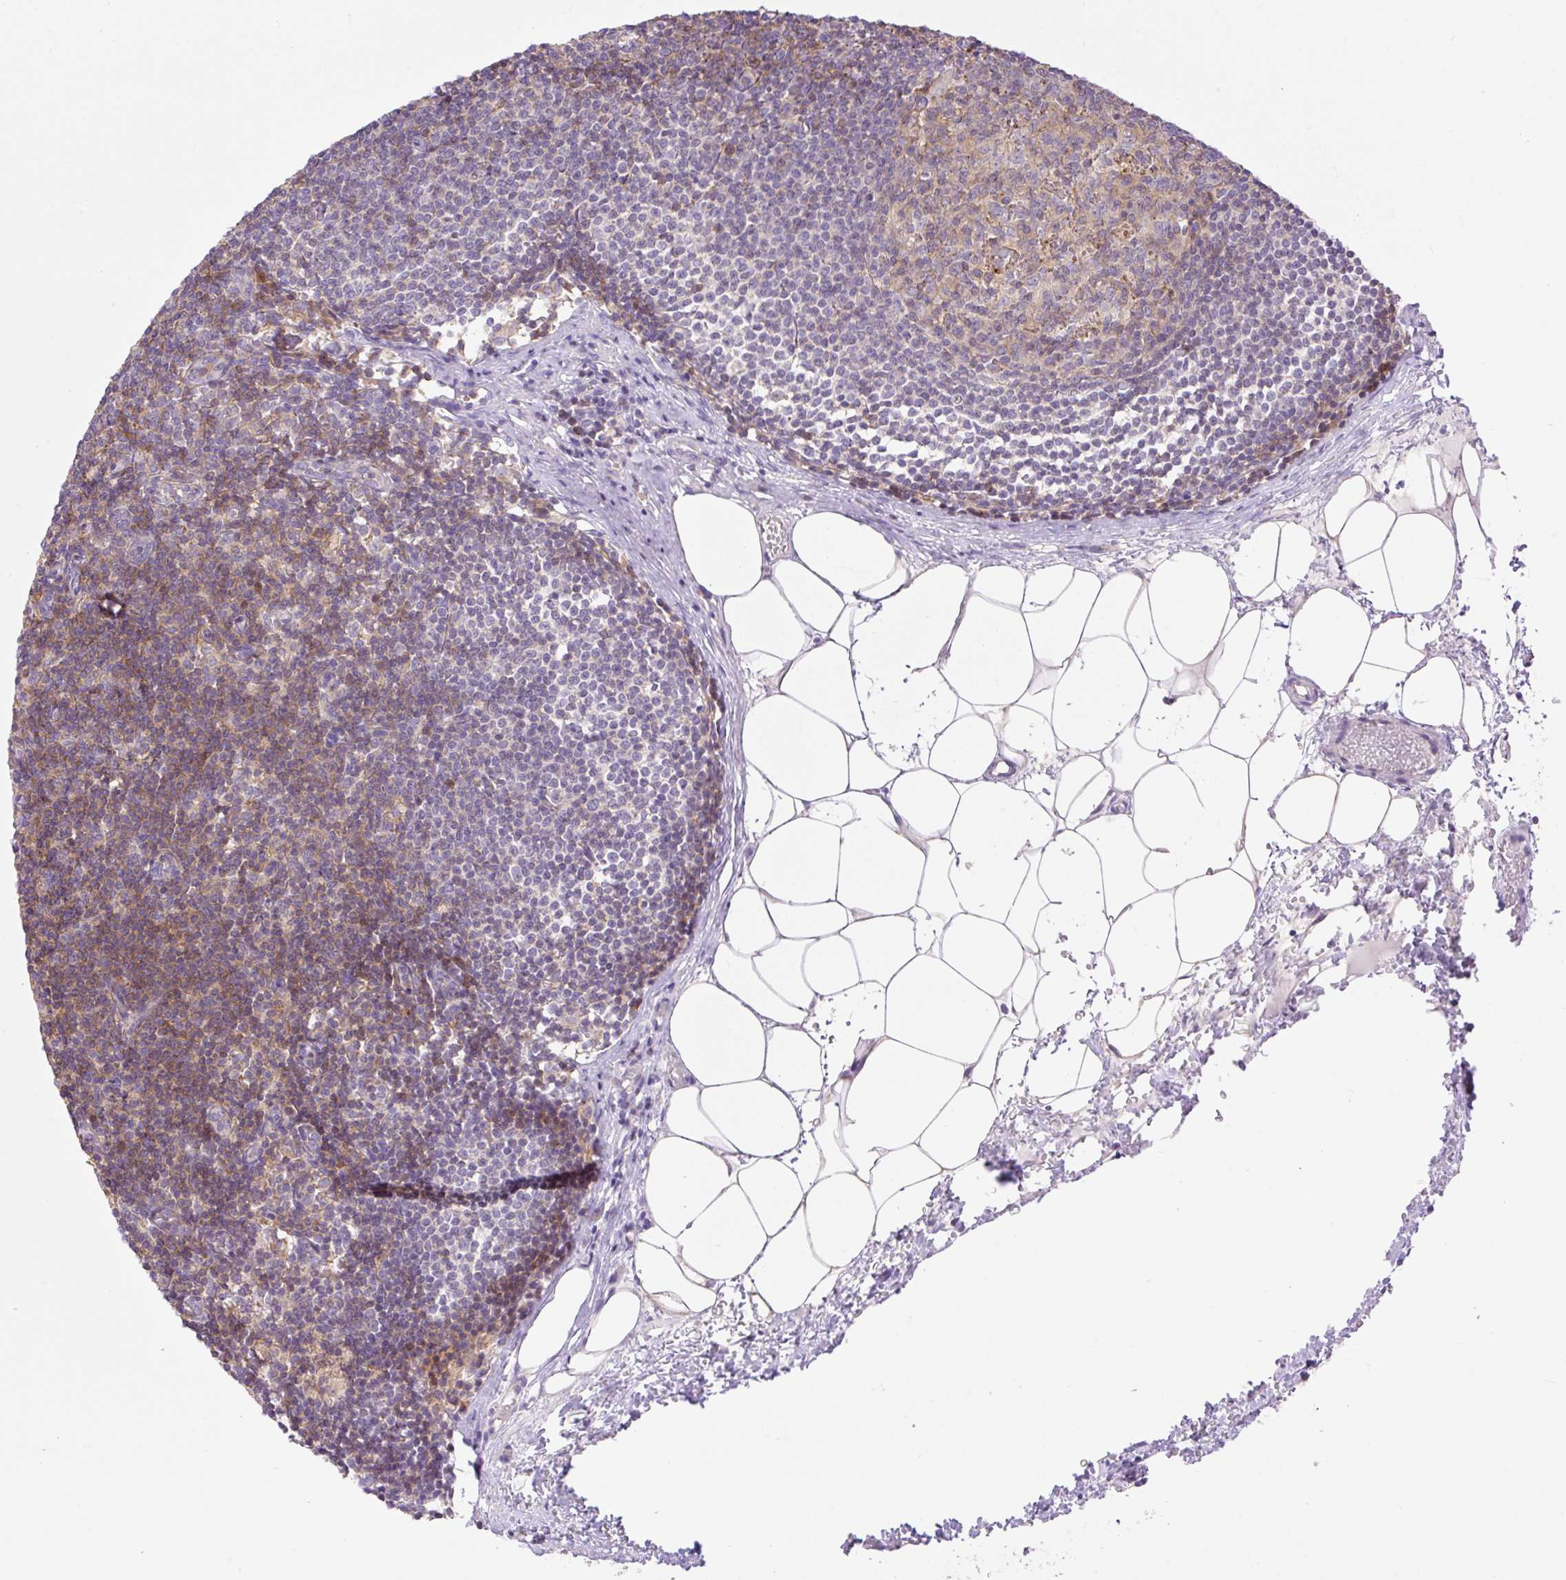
{"staining": {"intensity": "moderate", "quantity": "25%-75%", "location": "cytoplasmic/membranous"}, "tissue": "lymph node", "cell_type": "Germinal center cells", "image_type": "normal", "snomed": [{"axis": "morphology", "description": "Normal tissue, NOS"}, {"axis": "topography", "description": "Lymph node"}], "caption": "An image of lymph node stained for a protein demonstrates moderate cytoplasmic/membranous brown staining in germinal center cells.", "gene": "VPS25", "patient": {"sex": "male", "age": 49}}